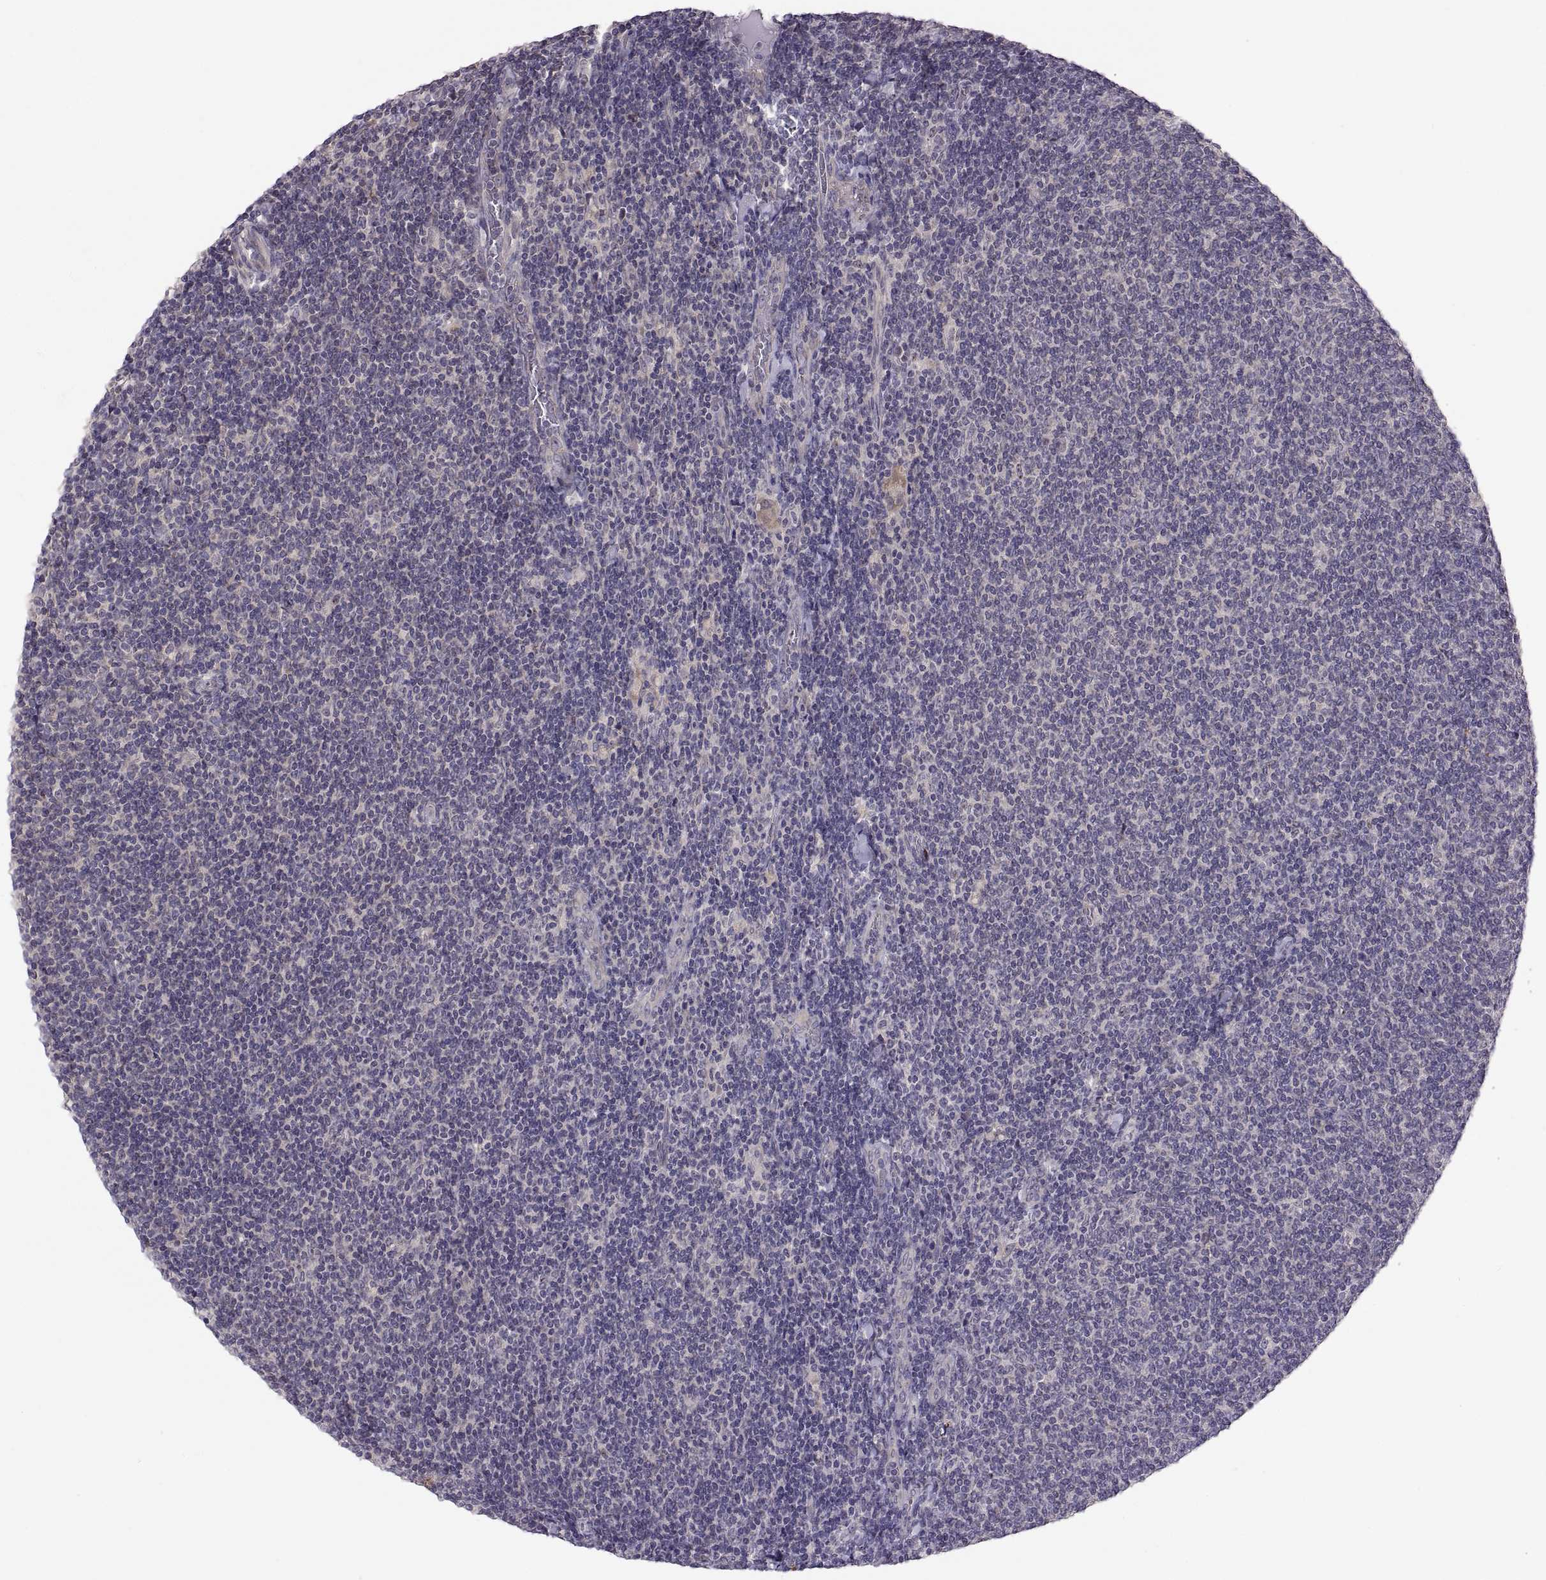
{"staining": {"intensity": "negative", "quantity": "none", "location": "none"}, "tissue": "lymphoma", "cell_type": "Tumor cells", "image_type": "cancer", "snomed": [{"axis": "morphology", "description": "Malignant lymphoma, non-Hodgkin's type, Low grade"}, {"axis": "topography", "description": "Lymph node"}], "caption": "The histopathology image demonstrates no significant positivity in tumor cells of malignant lymphoma, non-Hodgkin's type (low-grade).", "gene": "ACSBG2", "patient": {"sex": "male", "age": 52}}